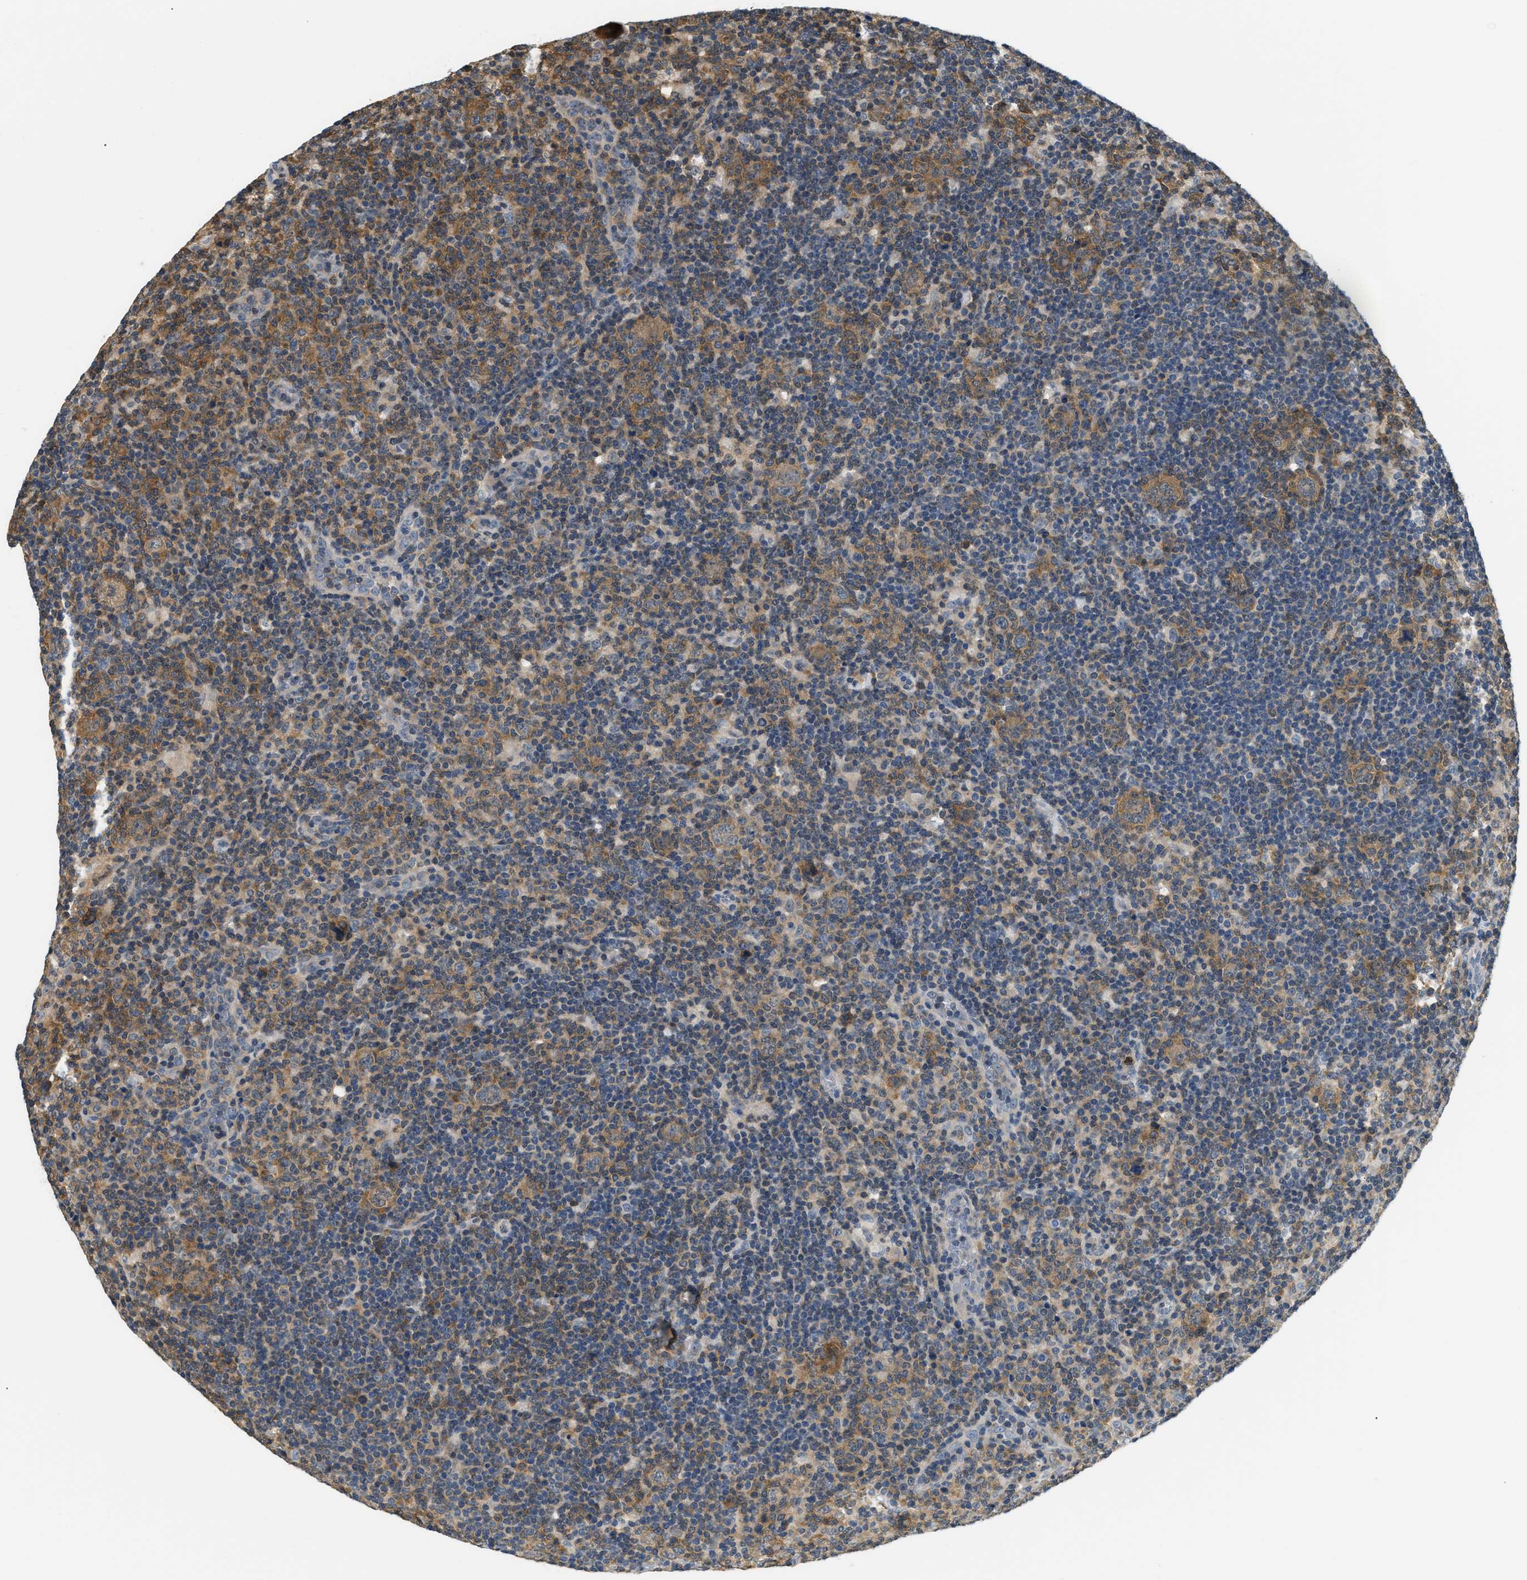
{"staining": {"intensity": "moderate", "quantity": ">75%", "location": "cytoplasmic/membranous"}, "tissue": "lymphoma", "cell_type": "Tumor cells", "image_type": "cancer", "snomed": [{"axis": "morphology", "description": "Hodgkin's disease, NOS"}, {"axis": "topography", "description": "Lymph node"}], "caption": "Immunohistochemistry (IHC) image of human Hodgkin's disease stained for a protein (brown), which demonstrates medium levels of moderate cytoplasmic/membranous expression in approximately >75% of tumor cells.", "gene": "EIF4EBP2", "patient": {"sex": "female", "age": 57}}